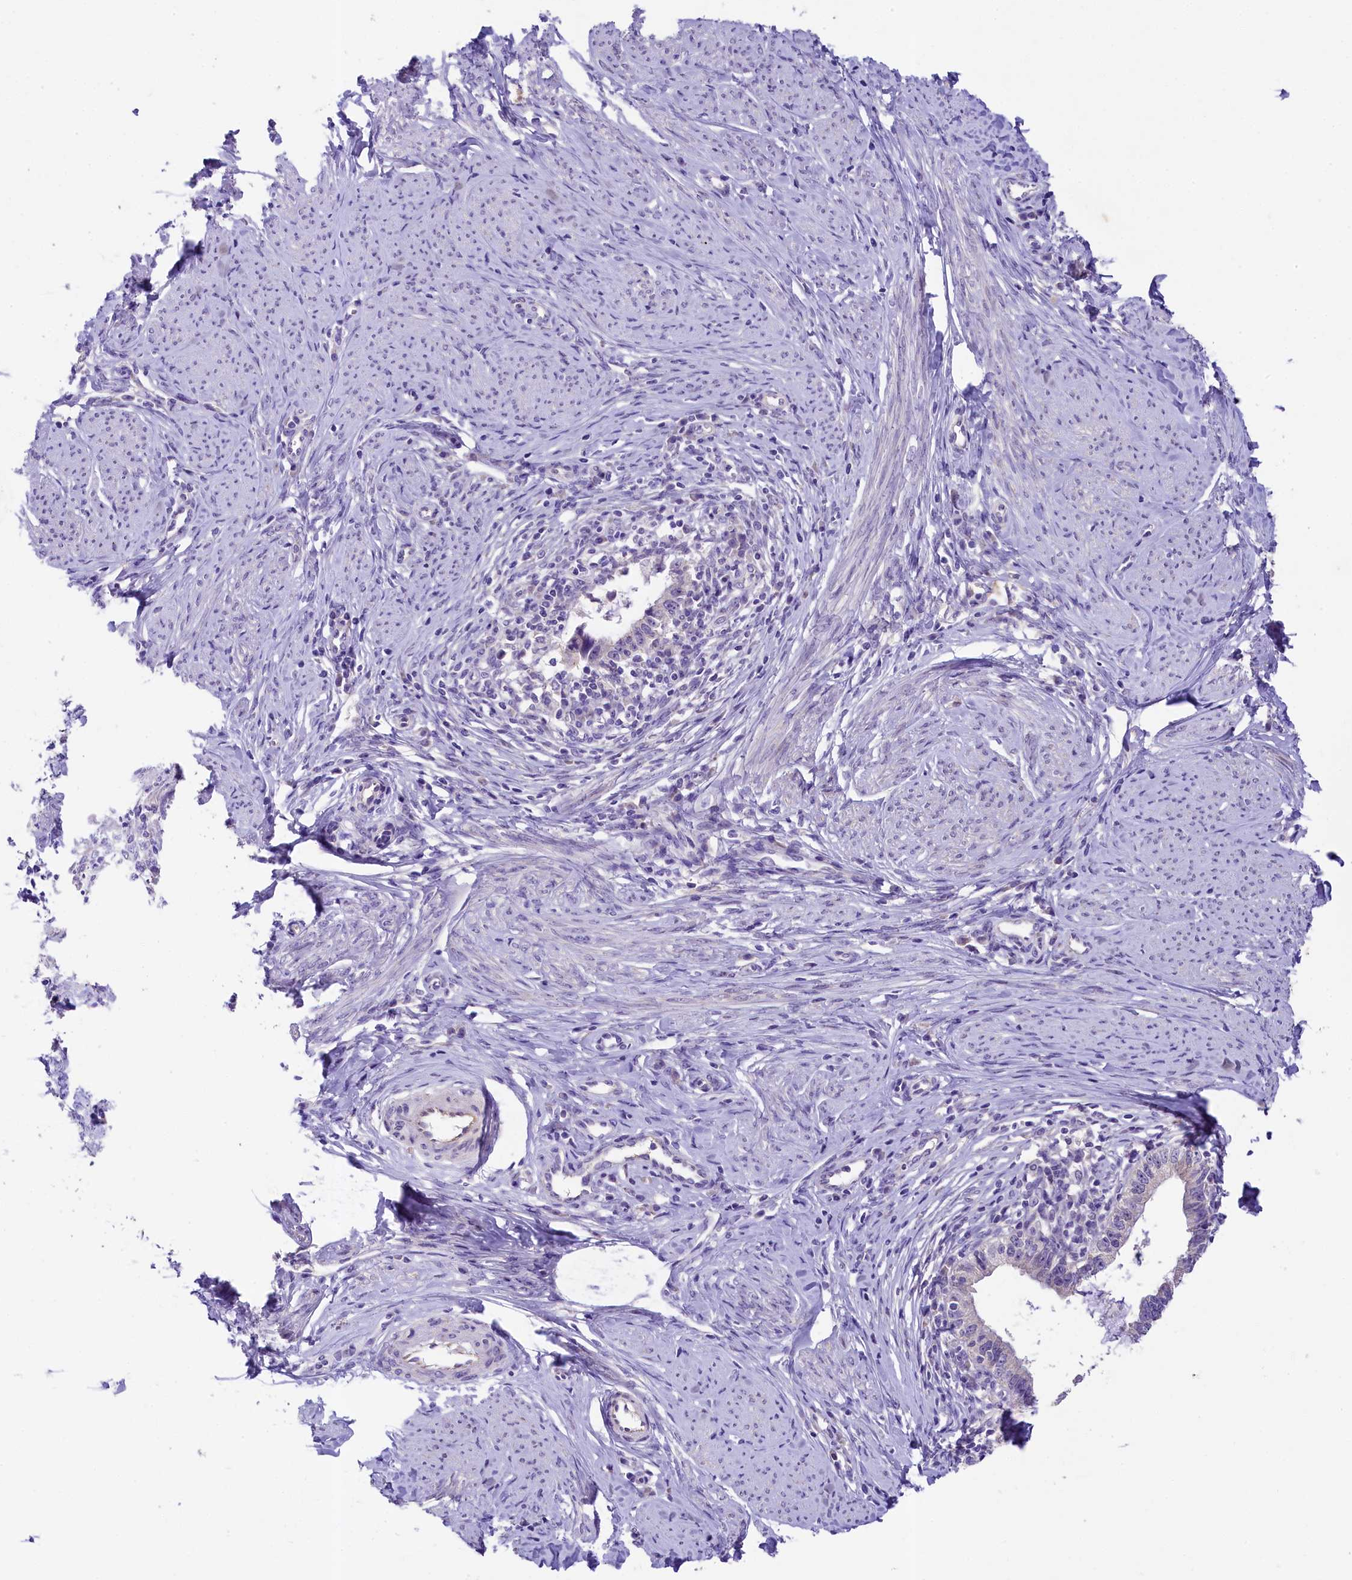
{"staining": {"intensity": "negative", "quantity": "none", "location": "none"}, "tissue": "cervical cancer", "cell_type": "Tumor cells", "image_type": "cancer", "snomed": [{"axis": "morphology", "description": "Adenocarcinoma, NOS"}, {"axis": "topography", "description": "Cervix"}], "caption": "High power microscopy image of an immunohistochemistry photomicrograph of cervical cancer (adenocarcinoma), revealing no significant expression in tumor cells. The staining is performed using DAB brown chromogen with nuclei counter-stained in using hematoxylin.", "gene": "UBXN6", "patient": {"sex": "female", "age": 36}}